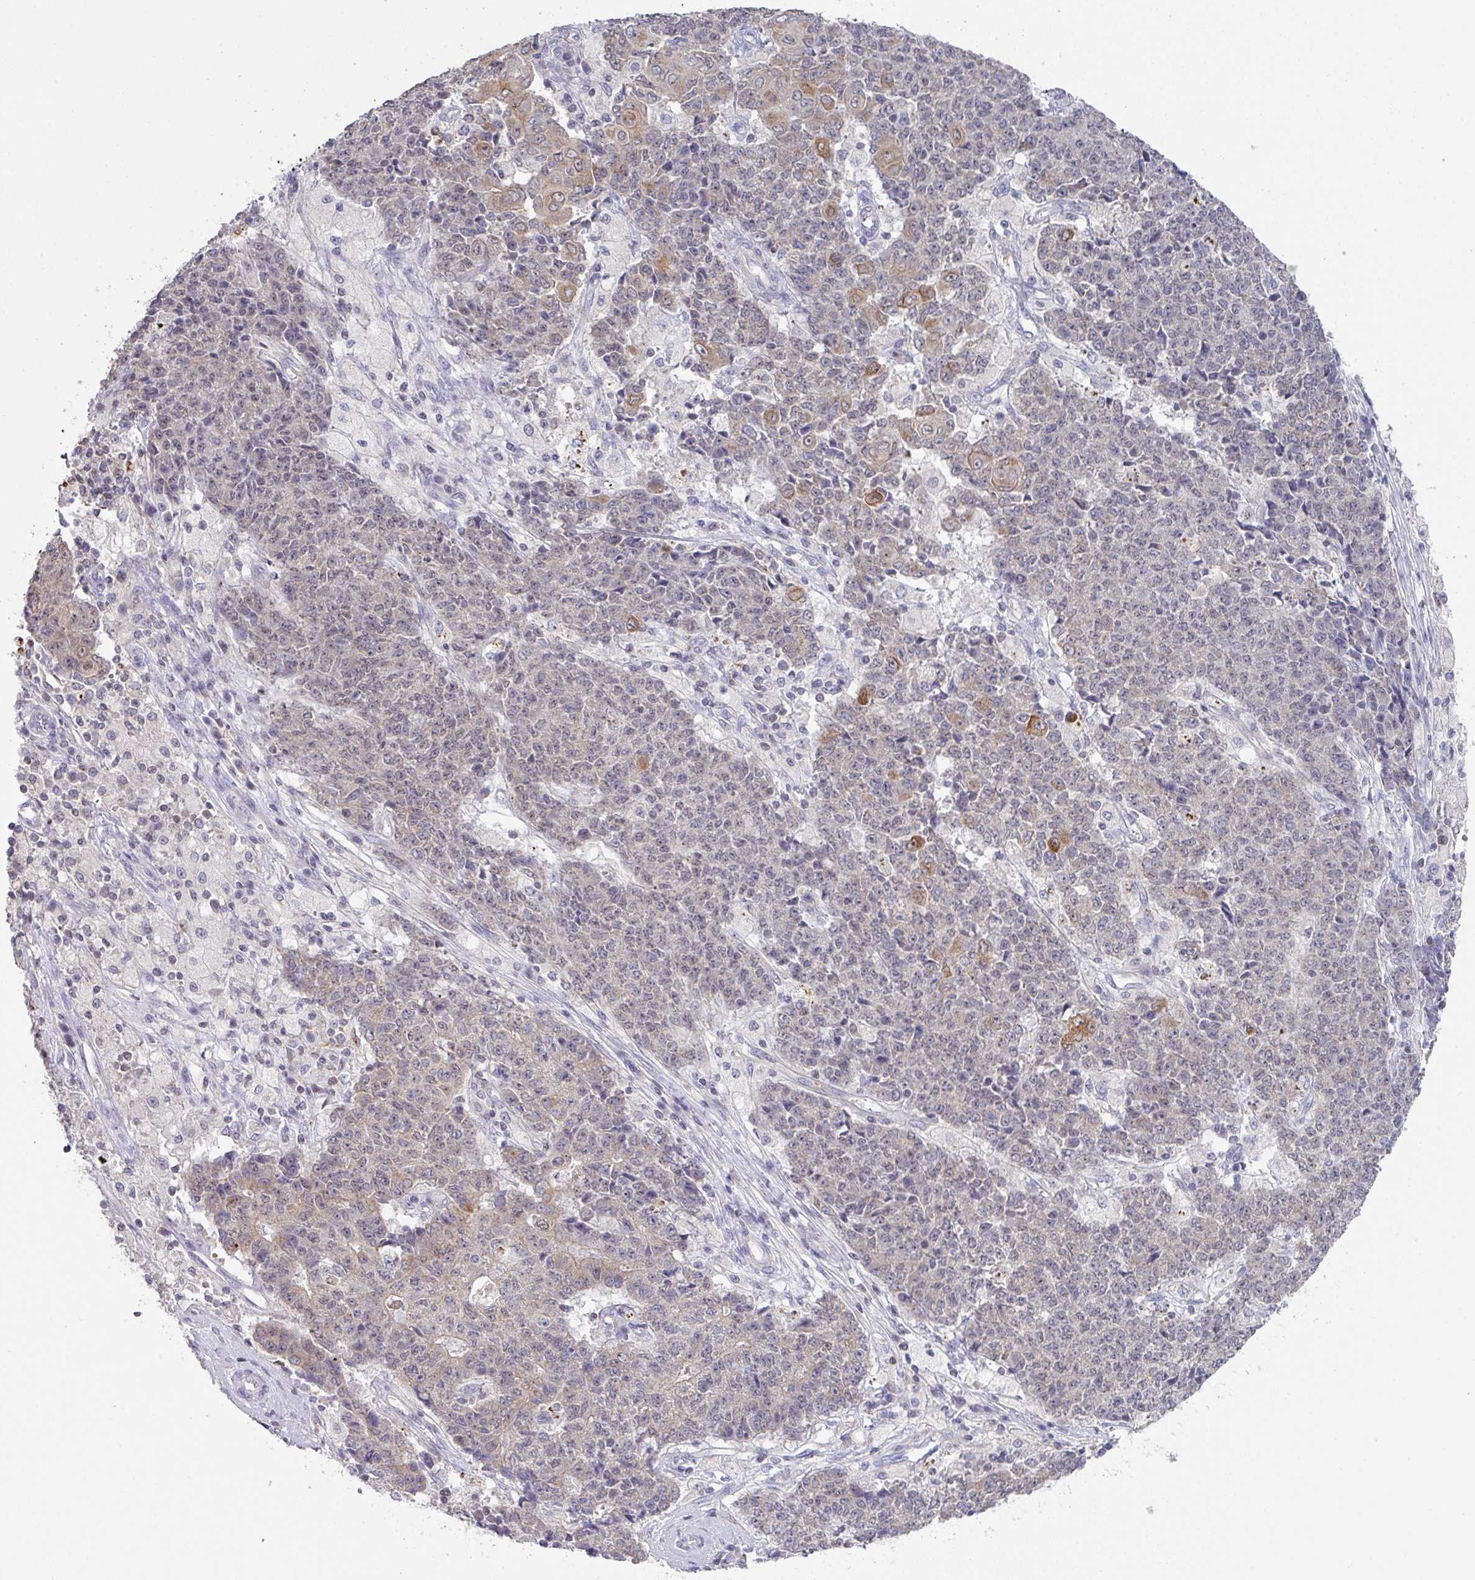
{"staining": {"intensity": "moderate", "quantity": "<25%", "location": "cytoplasmic/membranous"}, "tissue": "ovarian cancer", "cell_type": "Tumor cells", "image_type": "cancer", "snomed": [{"axis": "morphology", "description": "Carcinoma, endometroid"}, {"axis": "topography", "description": "Ovary"}], "caption": "Immunohistochemistry (IHC) histopathology image of neoplastic tissue: ovarian cancer (endometroid carcinoma) stained using immunohistochemistry exhibits low levels of moderate protein expression localized specifically in the cytoplasmic/membranous of tumor cells, appearing as a cytoplasmic/membranous brown color.", "gene": "DCAF12L2", "patient": {"sex": "female", "age": 42}}